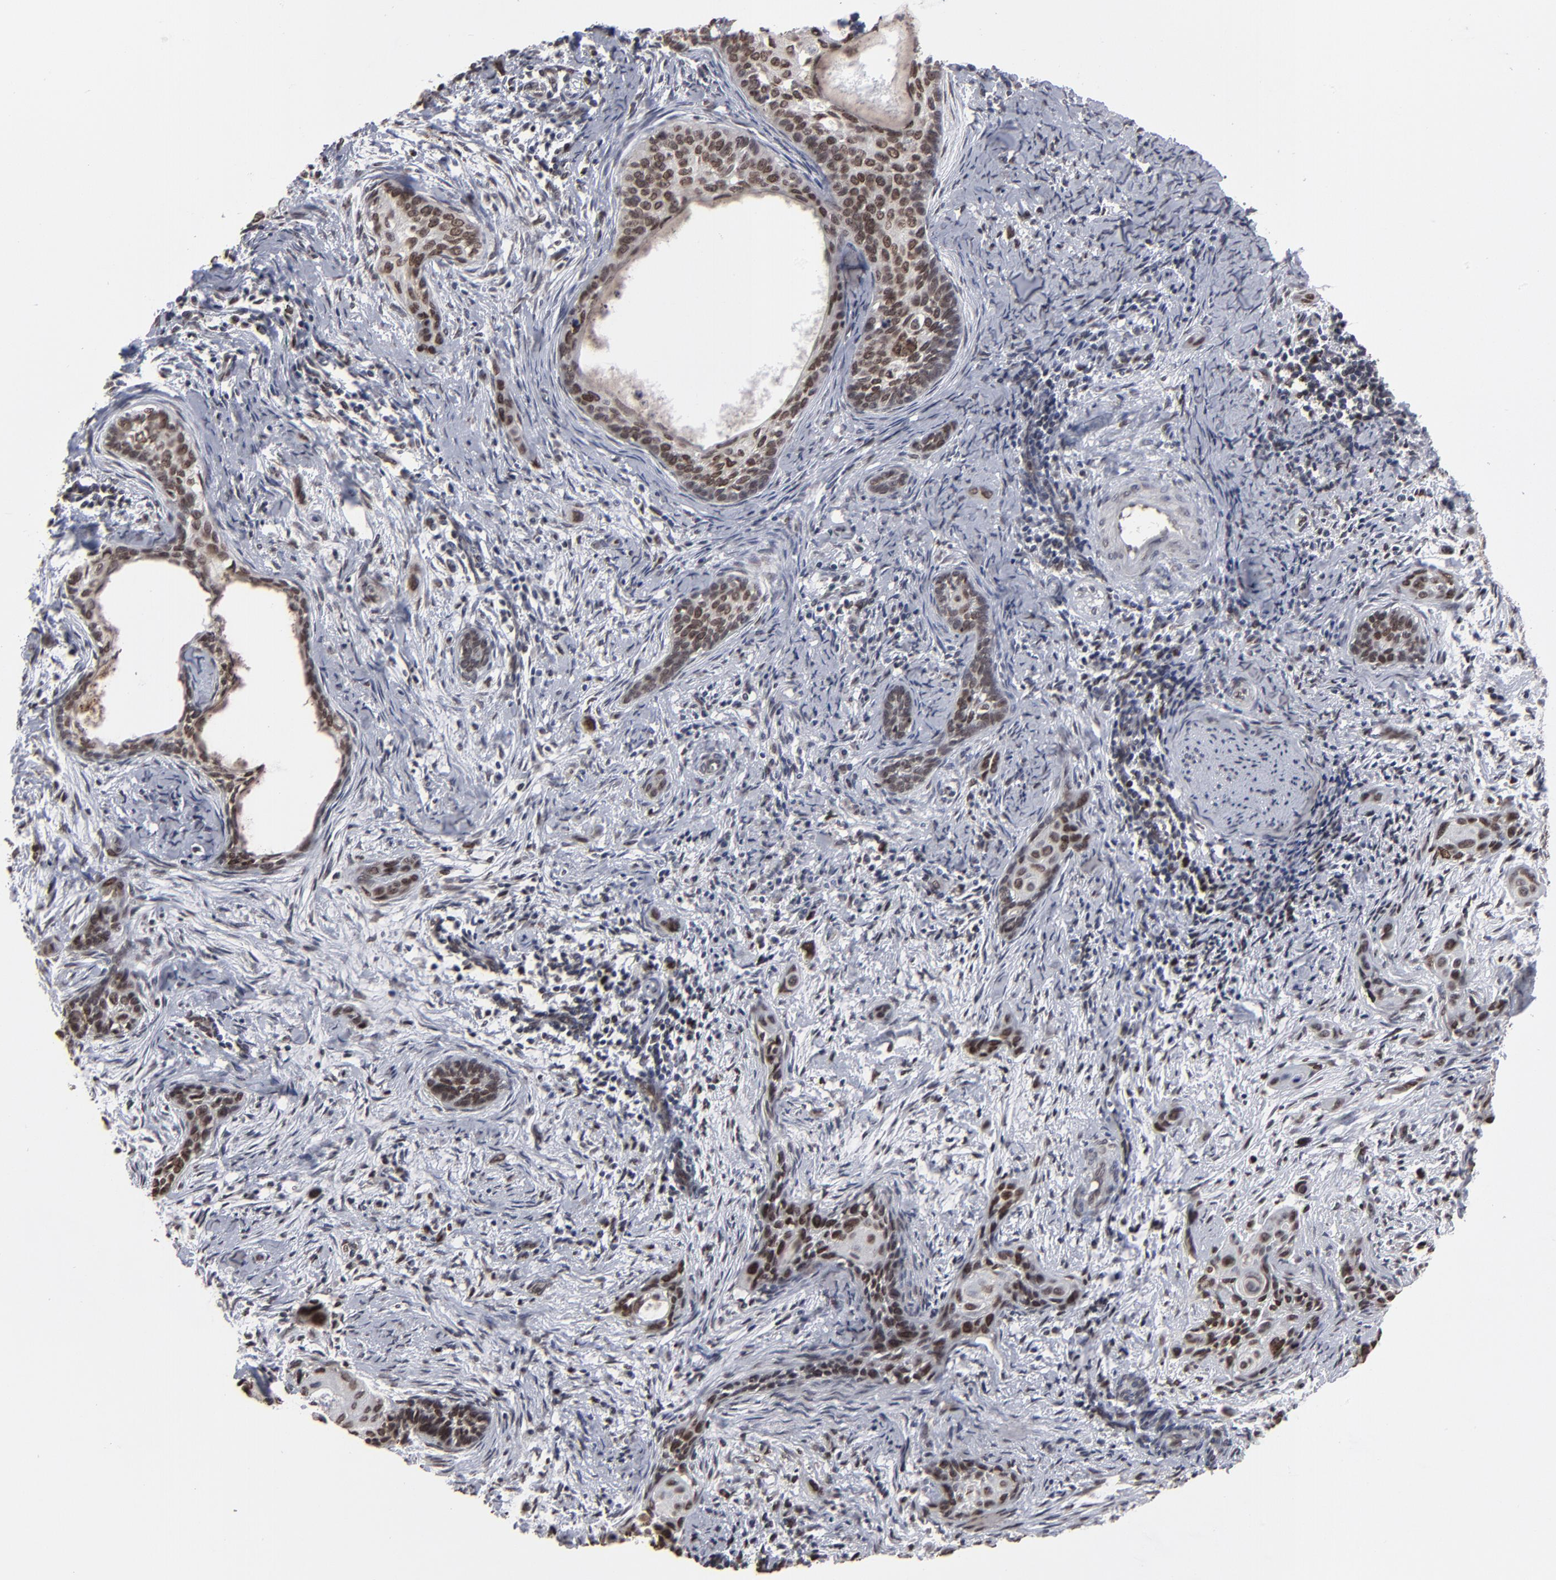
{"staining": {"intensity": "moderate", "quantity": ">75%", "location": "nuclear"}, "tissue": "cervical cancer", "cell_type": "Tumor cells", "image_type": "cancer", "snomed": [{"axis": "morphology", "description": "Squamous cell carcinoma, NOS"}, {"axis": "topography", "description": "Cervix"}], "caption": "A brown stain highlights moderate nuclear expression of a protein in squamous cell carcinoma (cervical) tumor cells. The protein is shown in brown color, while the nuclei are stained blue.", "gene": "BAZ1A", "patient": {"sex": "female", "age": 33}}